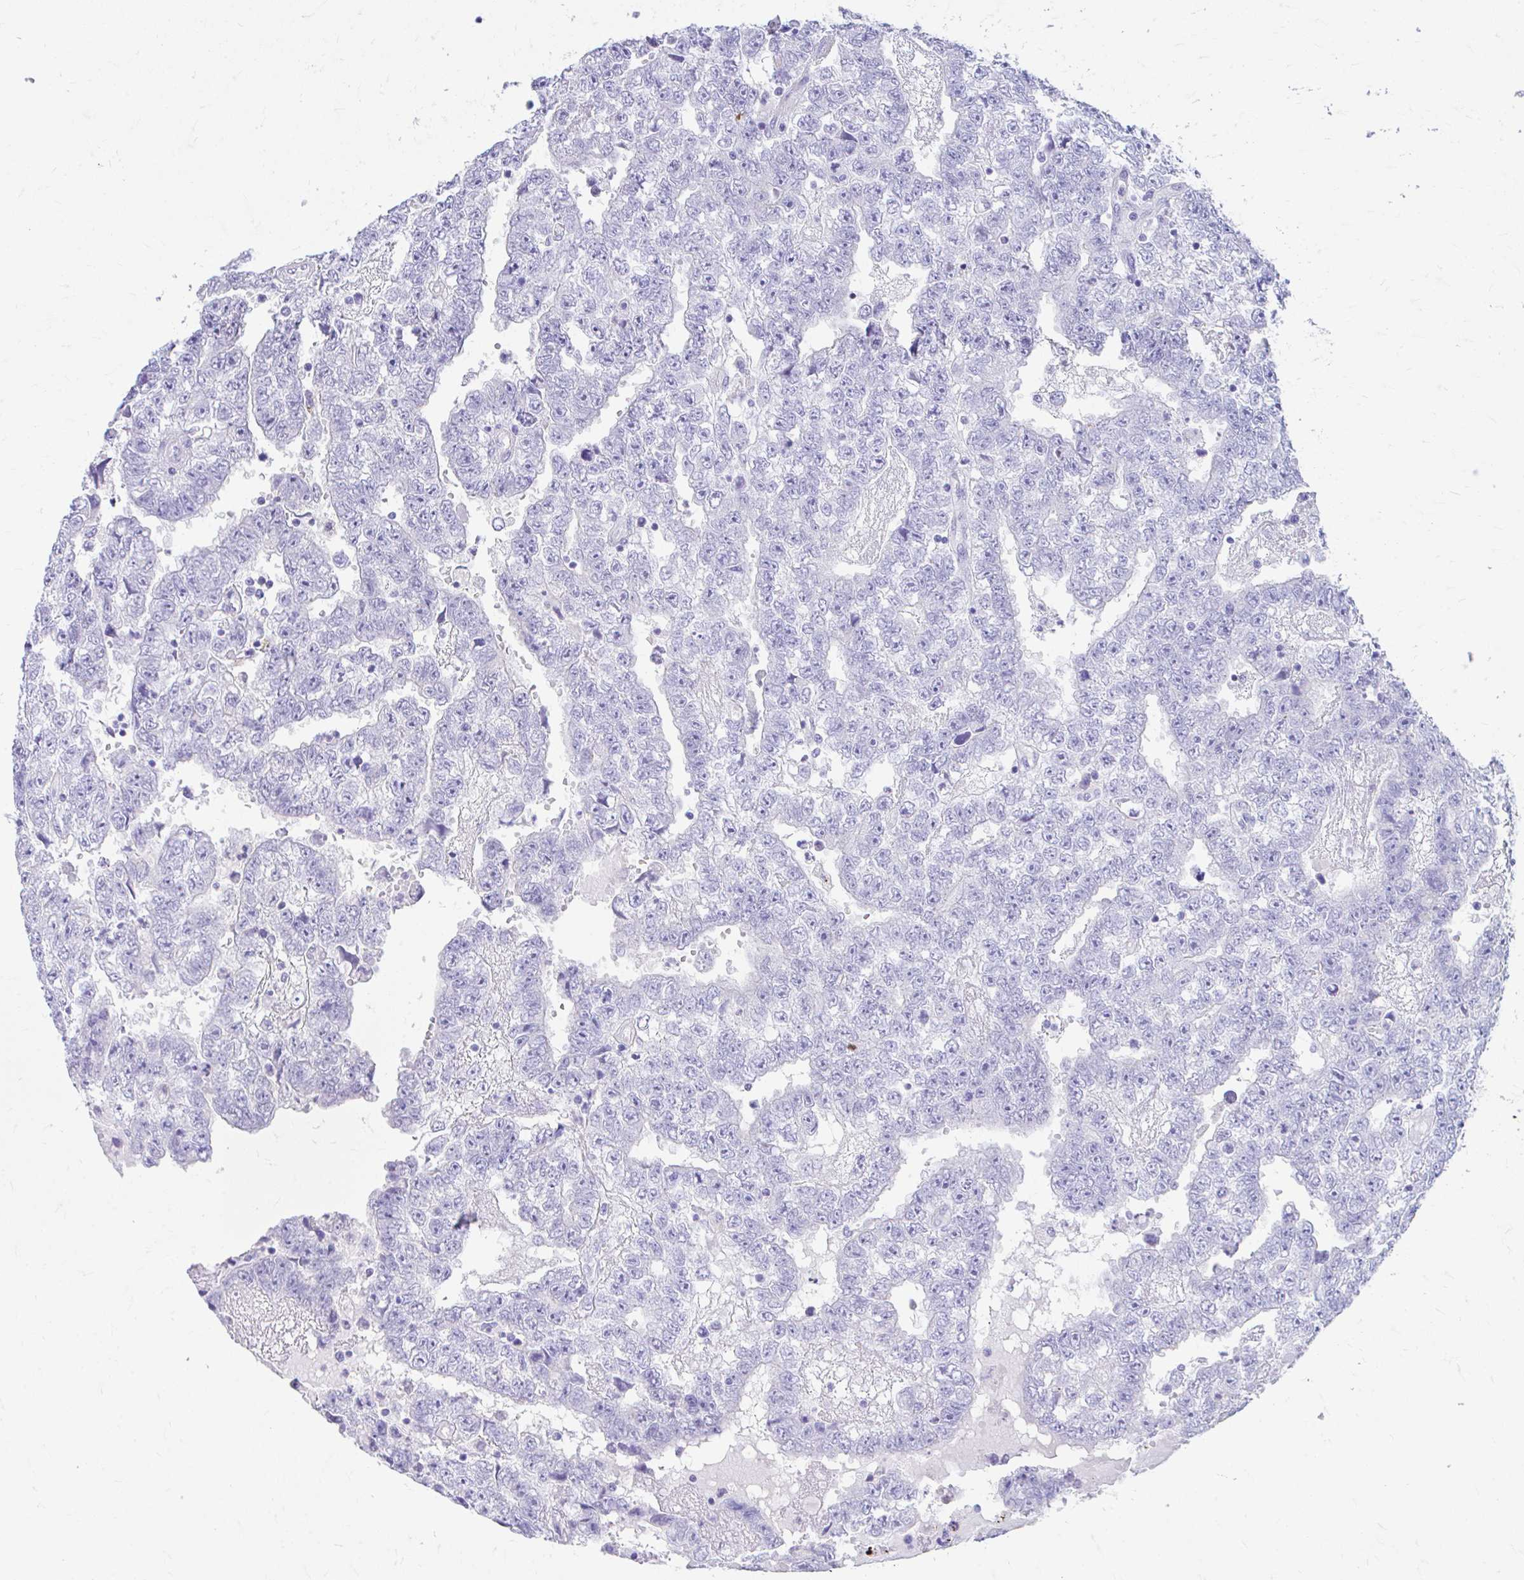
{"staining": {"intensity": "negative", "quantity": "none", "location": "none"}, "tissue": "testis cancer", "cell_type": "Tumor cells", "image_type": "cancer", "snomed": [{"axis": "morphology", "description": "Carcinoma, Embryonal, NOS"}, {"axis": "topography", "description": "Testis"}], "caption": "The image displays no significant staining in tumor cells of testis cancer (embryonal carcinoma).", "gene": "KRIT1", "patient": {"sex": "male", "age": 25}}